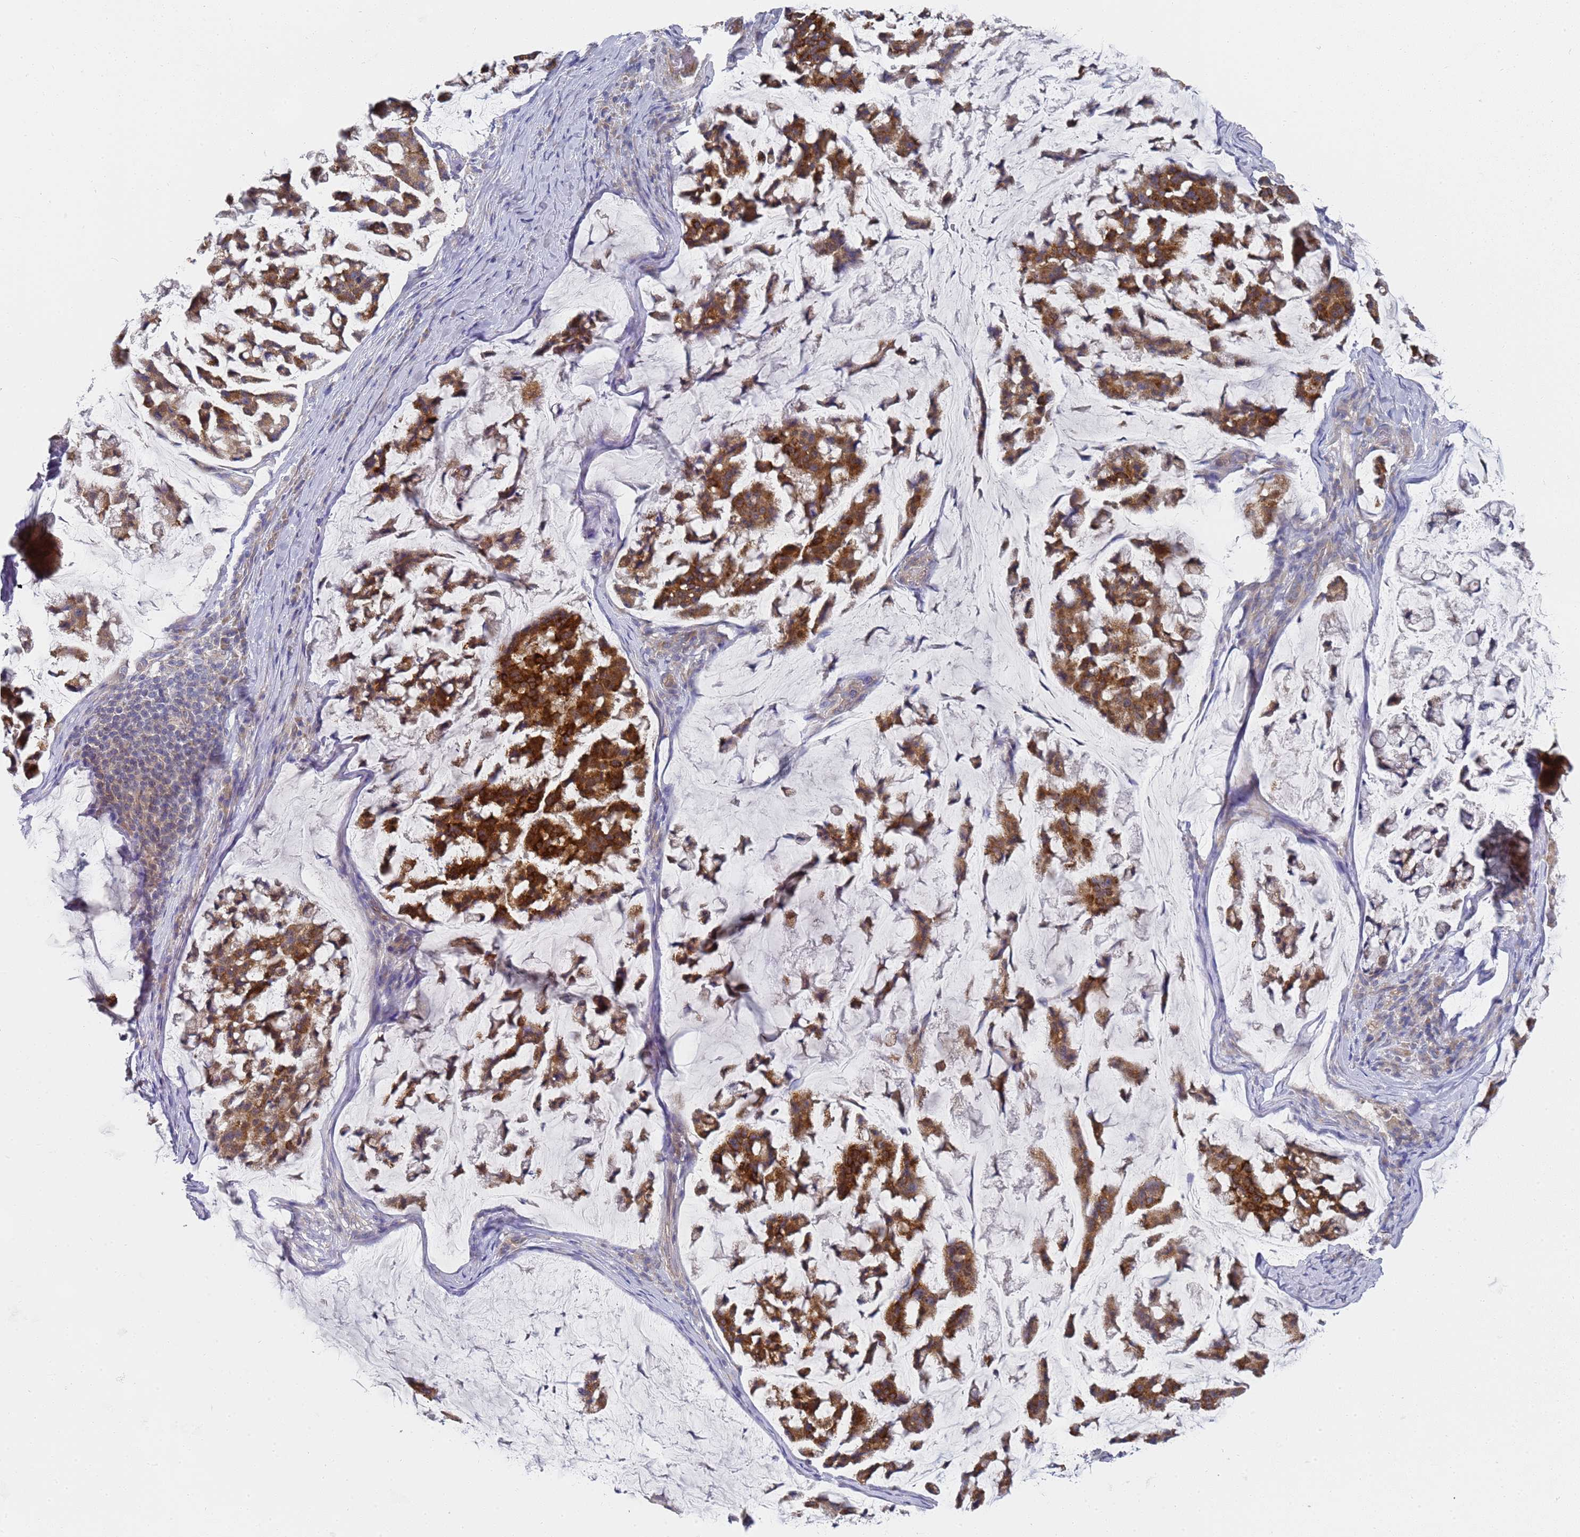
{"staining": {"intensity": "strong", "quantity": "25%-75%", "location": "cytoplasmic/membranous"}, "tissue": "stomach cancer", "cell_type": "Tumor cells", "image_type": "cancer", "snomed": [{"axis": "morphology", "description": "Adenocarcinoma, NOS"}, {"axis": "topography", "description": "Stomach, lower"}], "caption": "Stomach cancer (adenocarcinoma) stained with IHC shows strong cytoplasmic/membranous expression in about 25%-75% of tumor cells. The staining was performed using DAB, with brown indicating positive protein expression. Nuclei are stained blue with hematoxylin.", "gene": "SCAPER", "patient": {"sex": "male", "age": 67}}